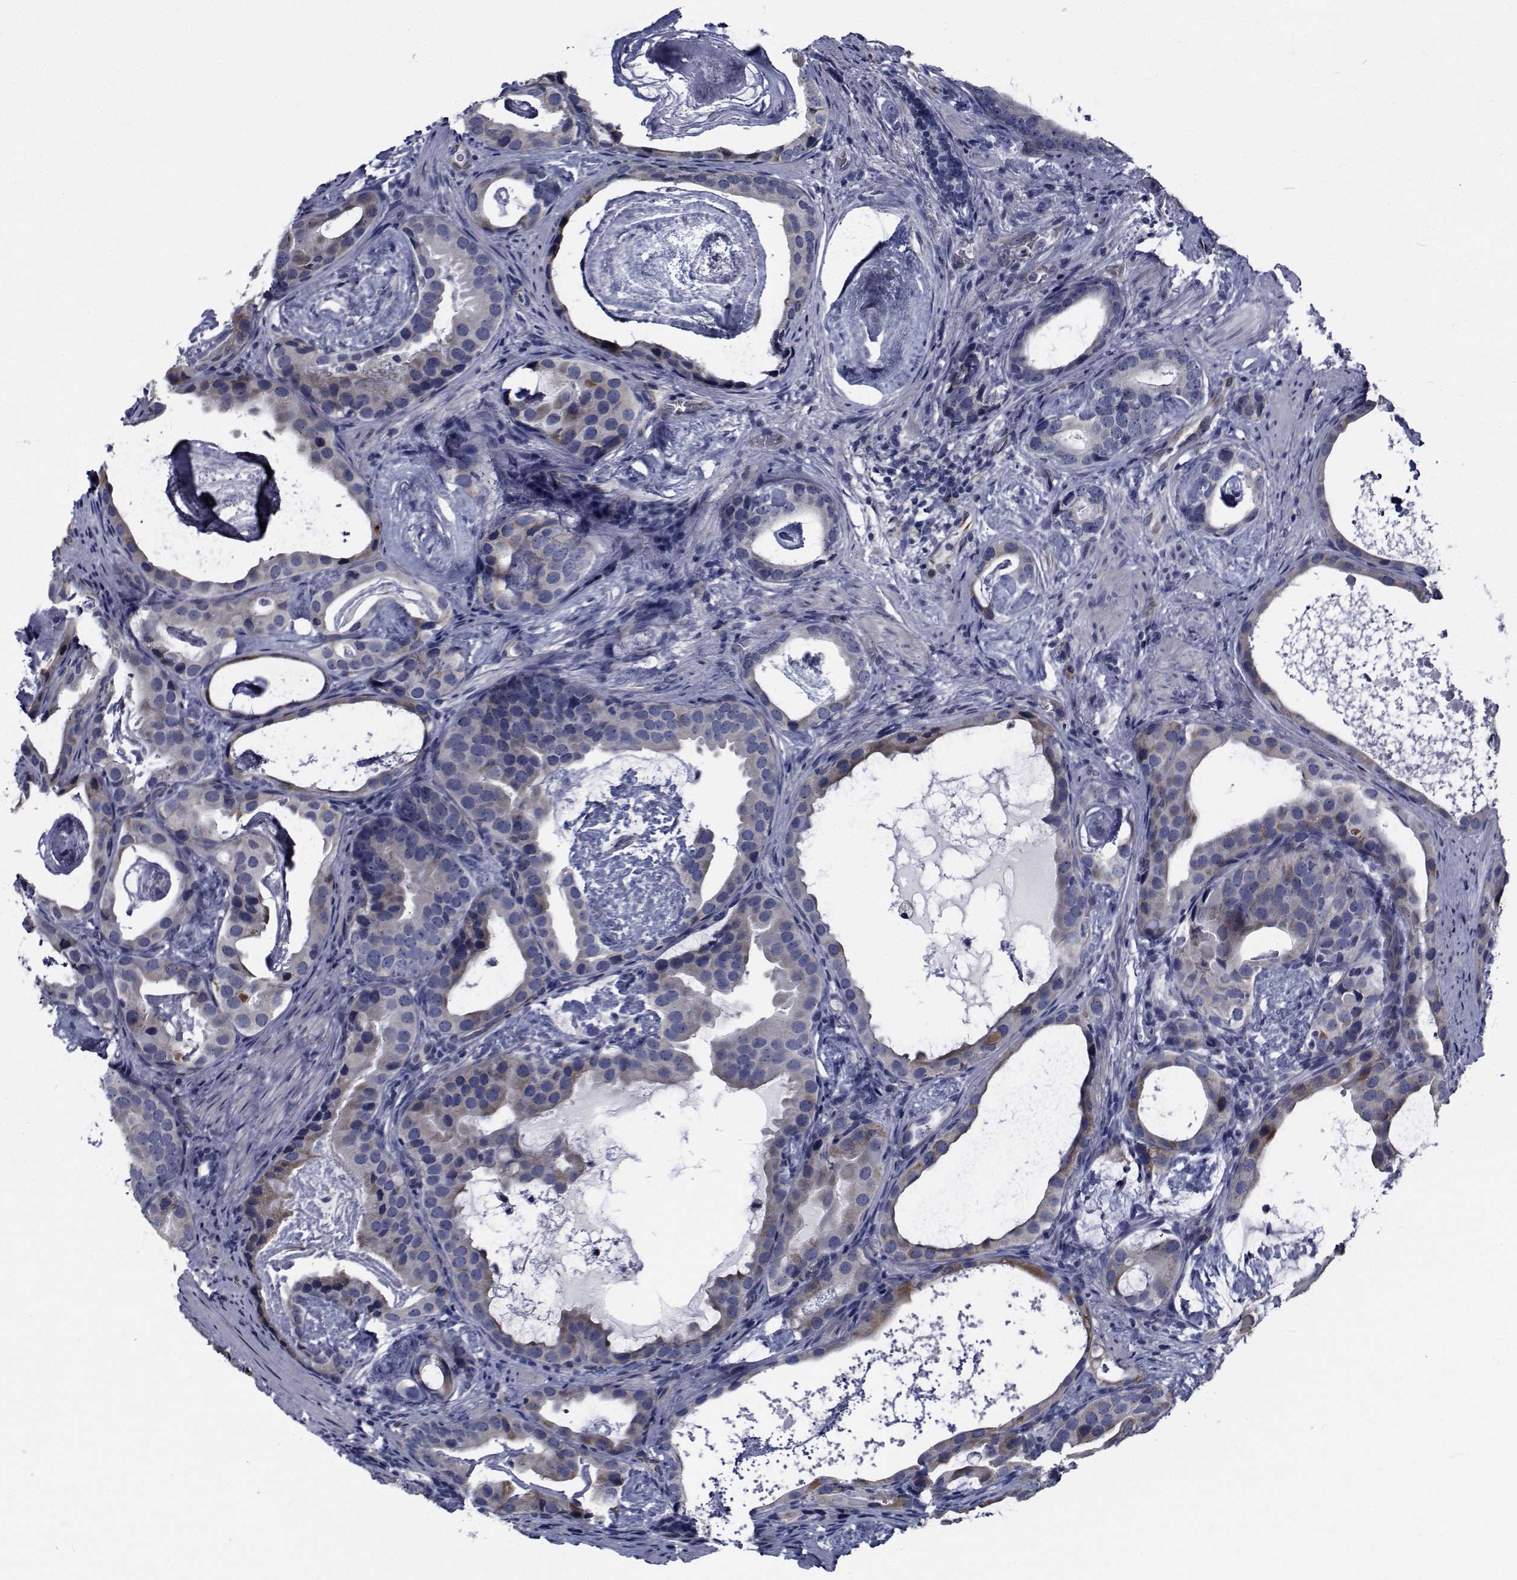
{"staining": {"intensity": "negative", "quantity": "none", "location": "none"}, "tissue": "prostate cancer", "cell_type": "Tumor cells", "image_type": "cancer", "snomed": [{"axis": "morphology", "description": "Adenocarcinoma, Low grade"}, {"axis": "topography", "description": "Prostate and seminal vesicle, NOS"}], "caption": "Immunohistochemistry of human low-grade adenocarcinoma (prostate) reveals no positivity in tumor cells. (DAB immunohistochemistry visualized using brightfield microscopy, high magnification).", "gene": "TTBK1", "patient": {"sex": "male", "age": 71}}